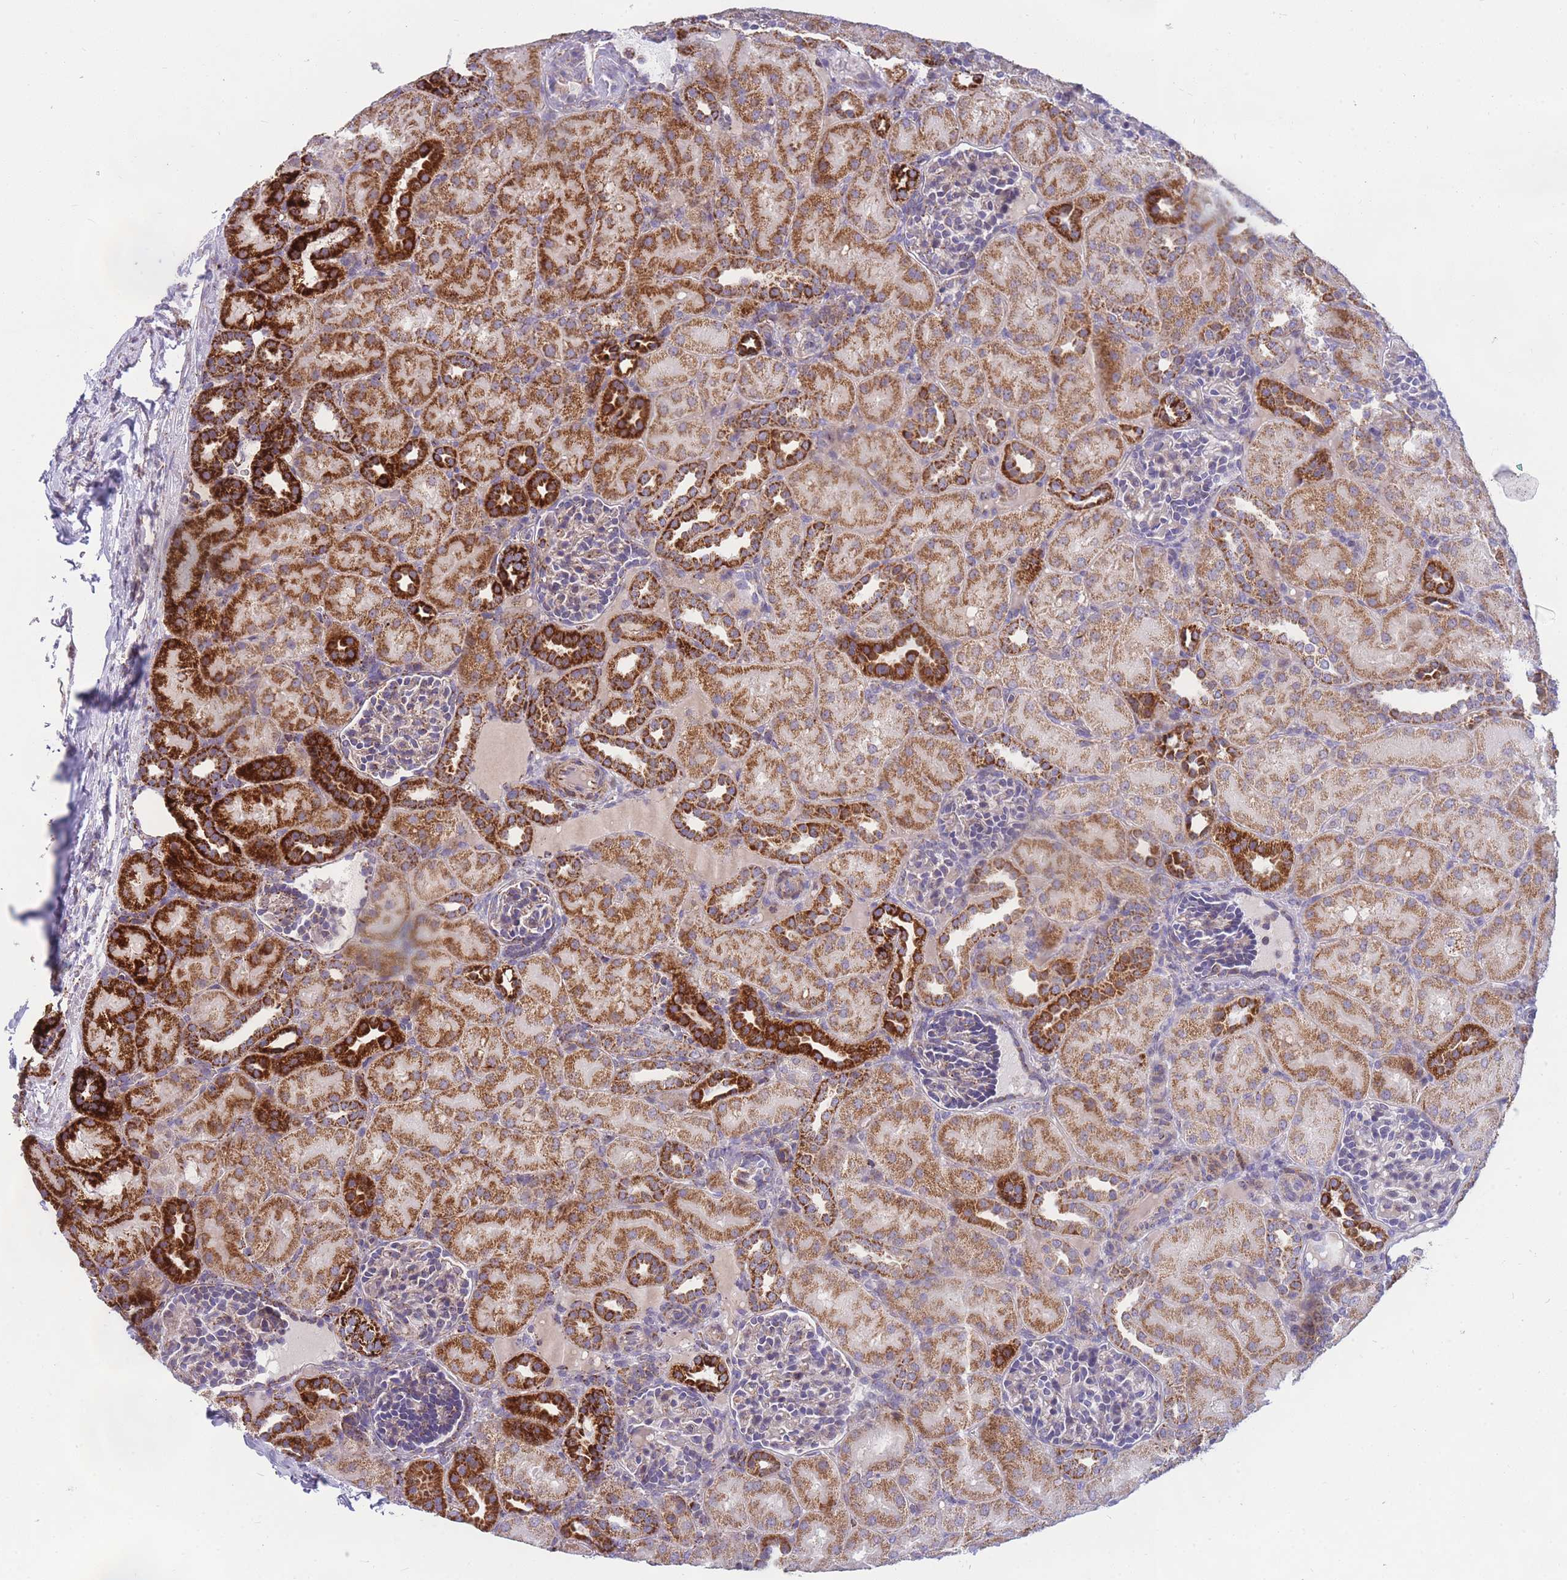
{"staining": {"intensity": "moderate", "quantity": "<25%", "location": "cytoplasmic/membranous"}, "tissue": "kidney", "cell_type": "Cells in glomeruli", "image_type": "normal", "snomed": [{"axis": "morphology", "description": "Normal tissue, NOS"}, {"axis": "topography", "description": "Kidney"}], "caption": "The image reveals staining of benign kidney, revealing moderate cytoplasmic/membranous protein staining (brown color) within cells in glomeruli.", "gene": "DDX49", "patient": {"sex": "male", "age": 1}}